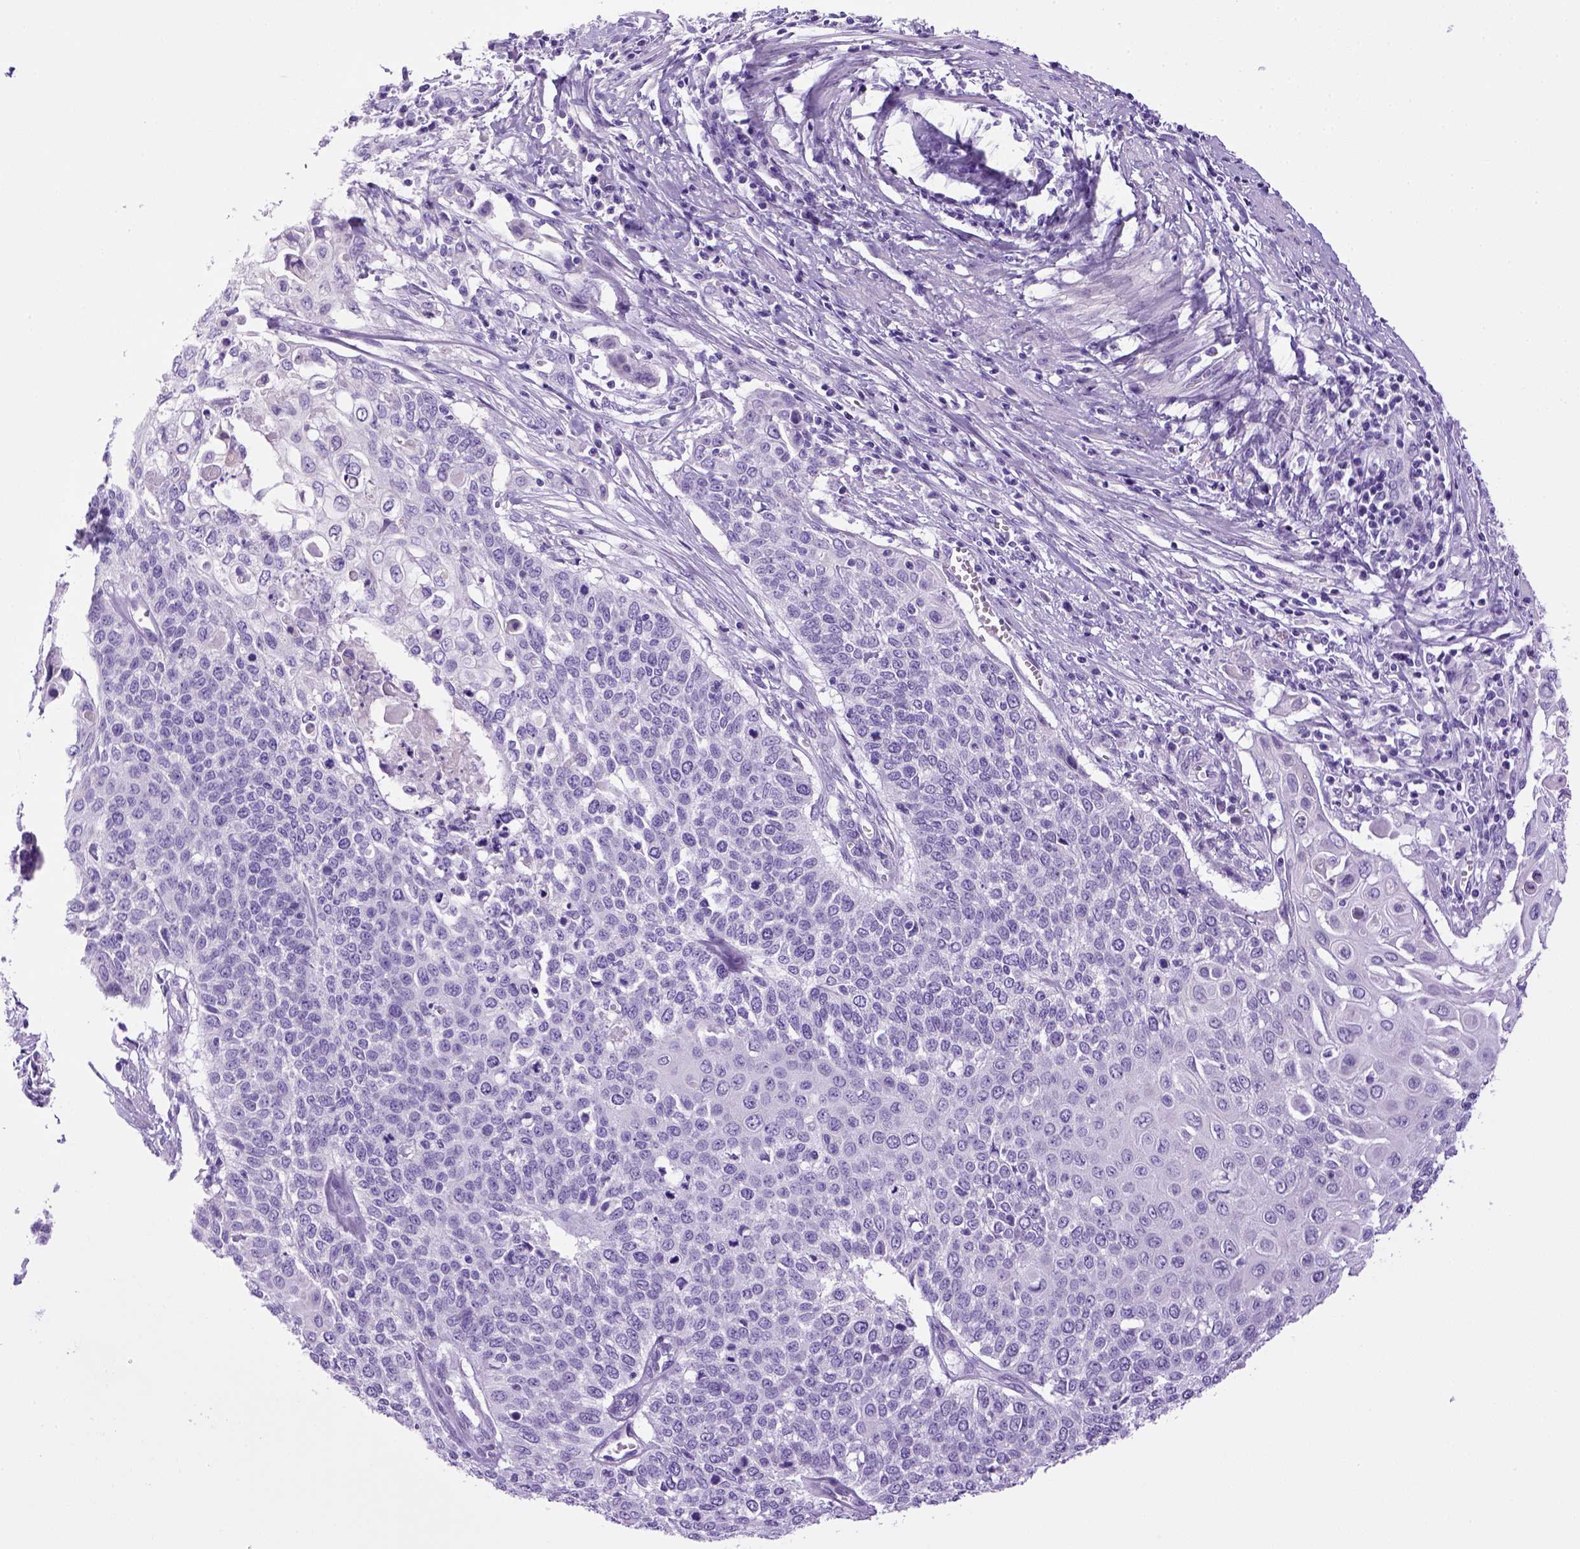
{"staining": {"intensity": "negative", "quantity": "none", "location": "none"}, "tissue": "cervical cancer", "cell_type": "Tumor cells", "image_type": "cancer", "snomed": [{"axis": "morphology", "description": "Squamous cell carcinoma, NOS"}, {"axis": "topography", "description": "Cervix"}], "caption": "Cervical cancer was stained to show a protein in brown. There is no significant staining in tumor cells. (DAB IHC visualized using brightfield microscopy, high magnification).", "gene": "SGCG", "patient": {"sex": "female", "age": 39}}